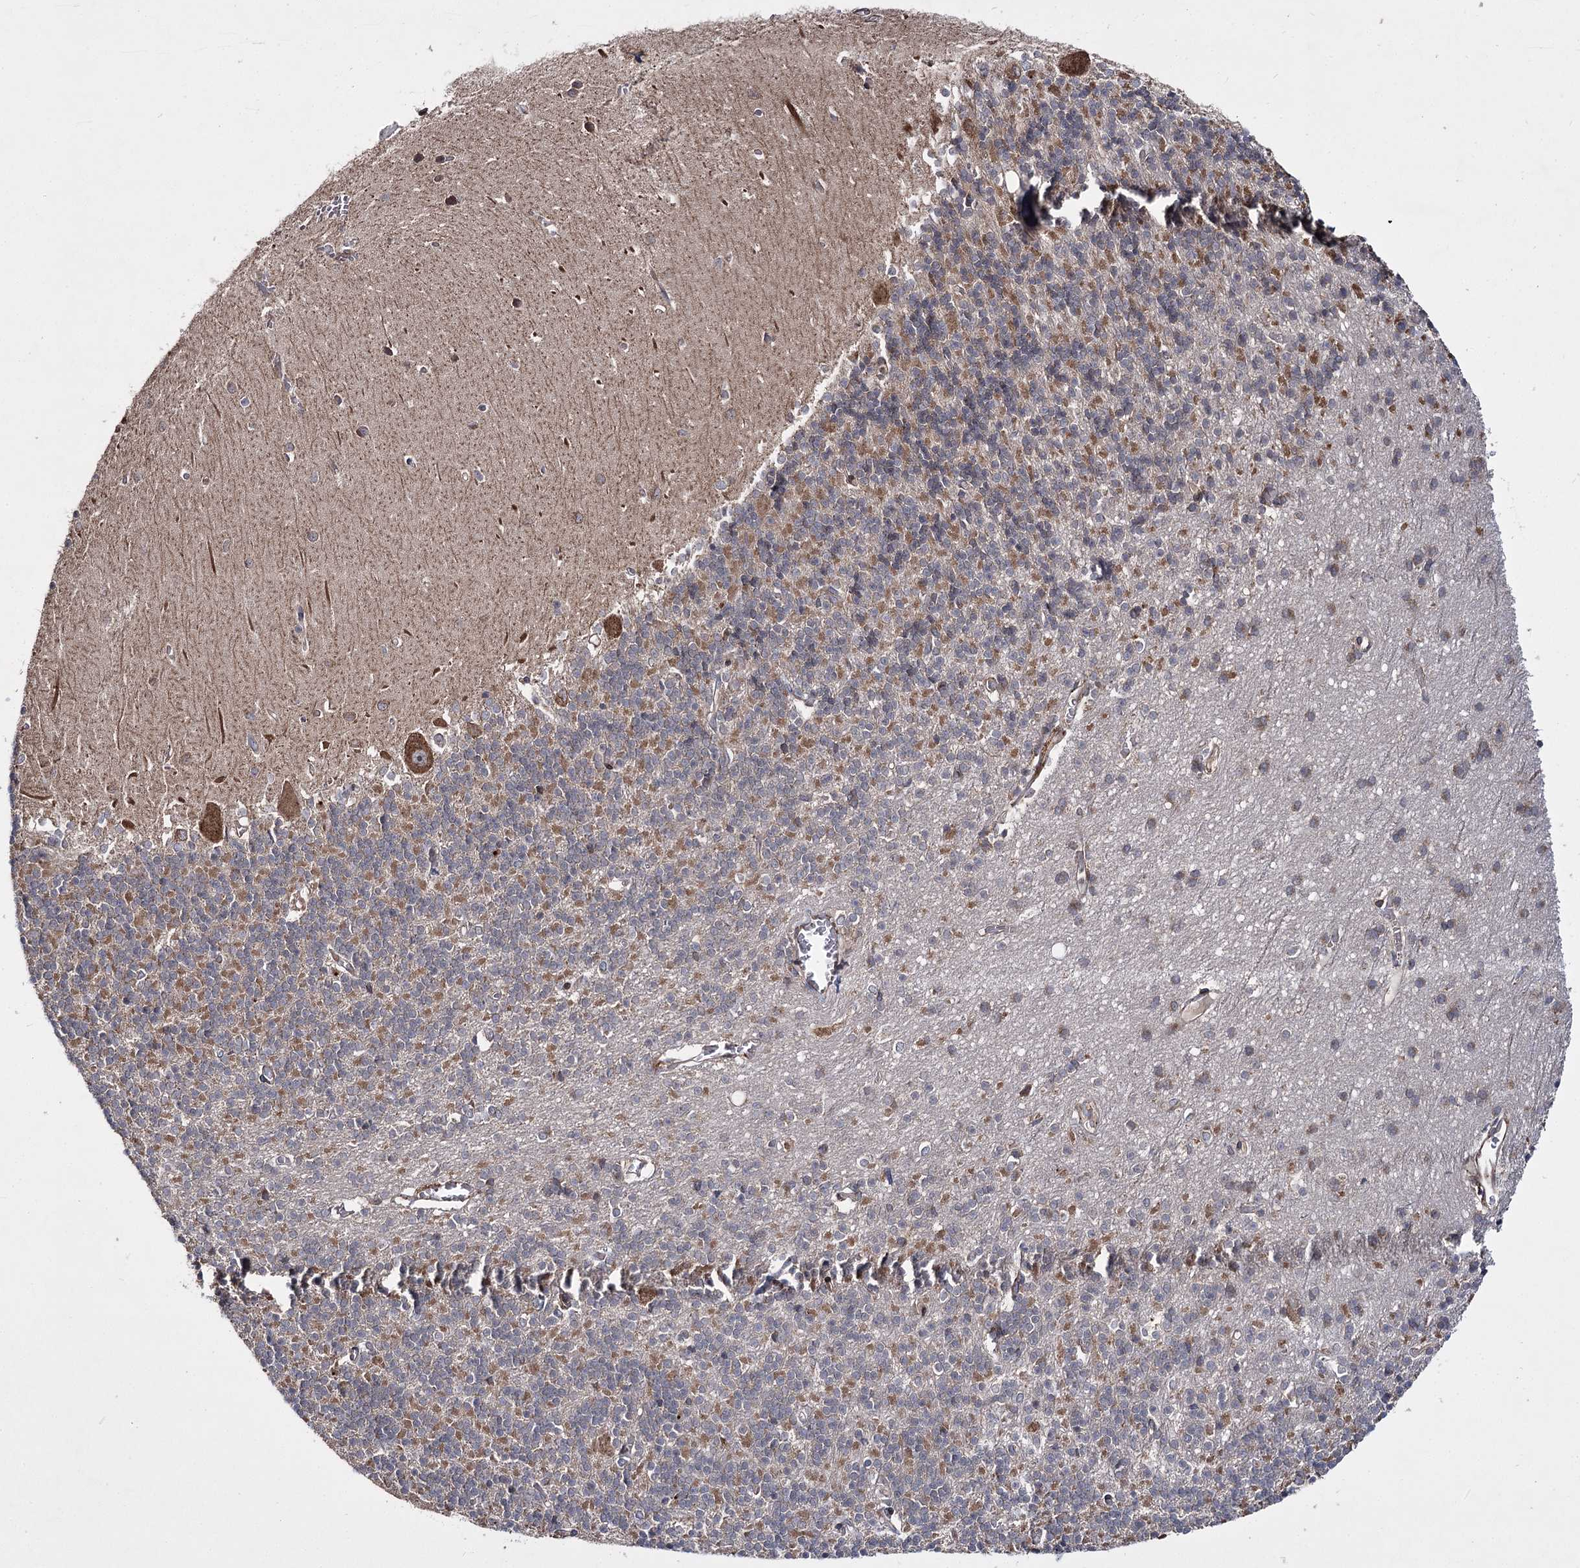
{"staining": {"intensity": "moderate", "quantity": "25%-75%", "location": "cytoplasmic/membranous"}, "tissue": "cerebellum", "cell_type": "Cells in granular layer", "image_type": "normal", "snomed": [{"axis": "morphology", "description": "Normal tissue, NOS"}, {"axis": "topography", "description": "Cerebellum"}], "caption": "Immunohistochemistry (IHC) (DAB) staining of benign cerebellum shows moderate cytoplasmic/membranous protein staining in about 25%-75% of cells in granular layer. (Brightfield microscopy of DAB IHC at high magnification).", "gene": "HECTD2", "patient": {"sex": "male", "age": 37}}